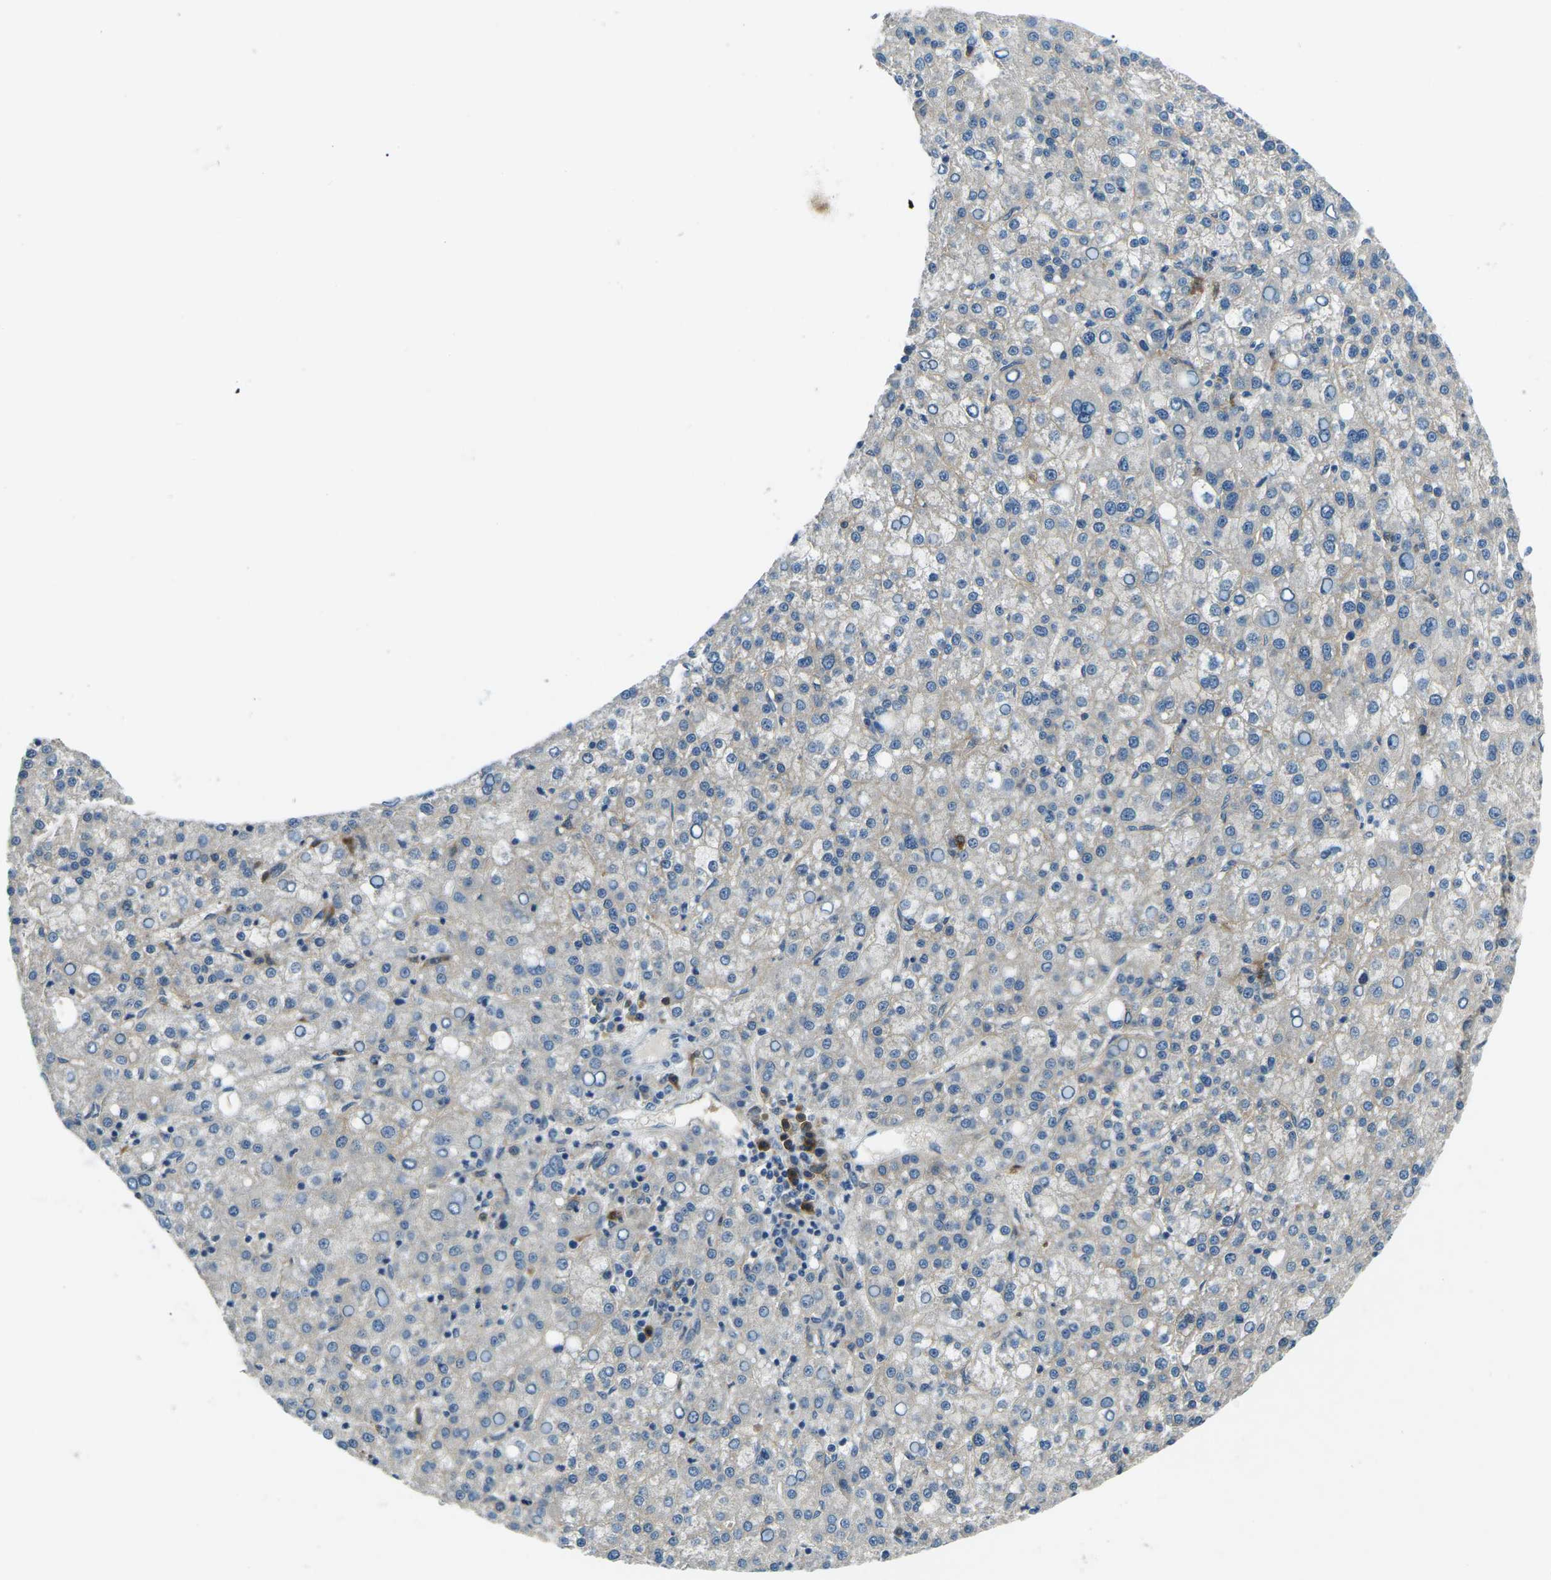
{"staining": {"intensity": "negative", "quantity": "none", "location": "none"}, "tissue": "liver cancer", "cell_type": "Tumor cells", "image_type": "cancer", "snomed": [{"axis": "morphology", "description": "Carcinoma, Hepatocellular, NOS"}, {"axis": "topography", "description": "Liver"}], "caption": "Immunohistochemistry (IHC) image of neoplastic tissue: human liver hepatocellular carcinoma stained with DAB reveals no significant protein expression in tumor cells.", "gene": "CD1D", "patient": {"sex": "female", "age": 58}}